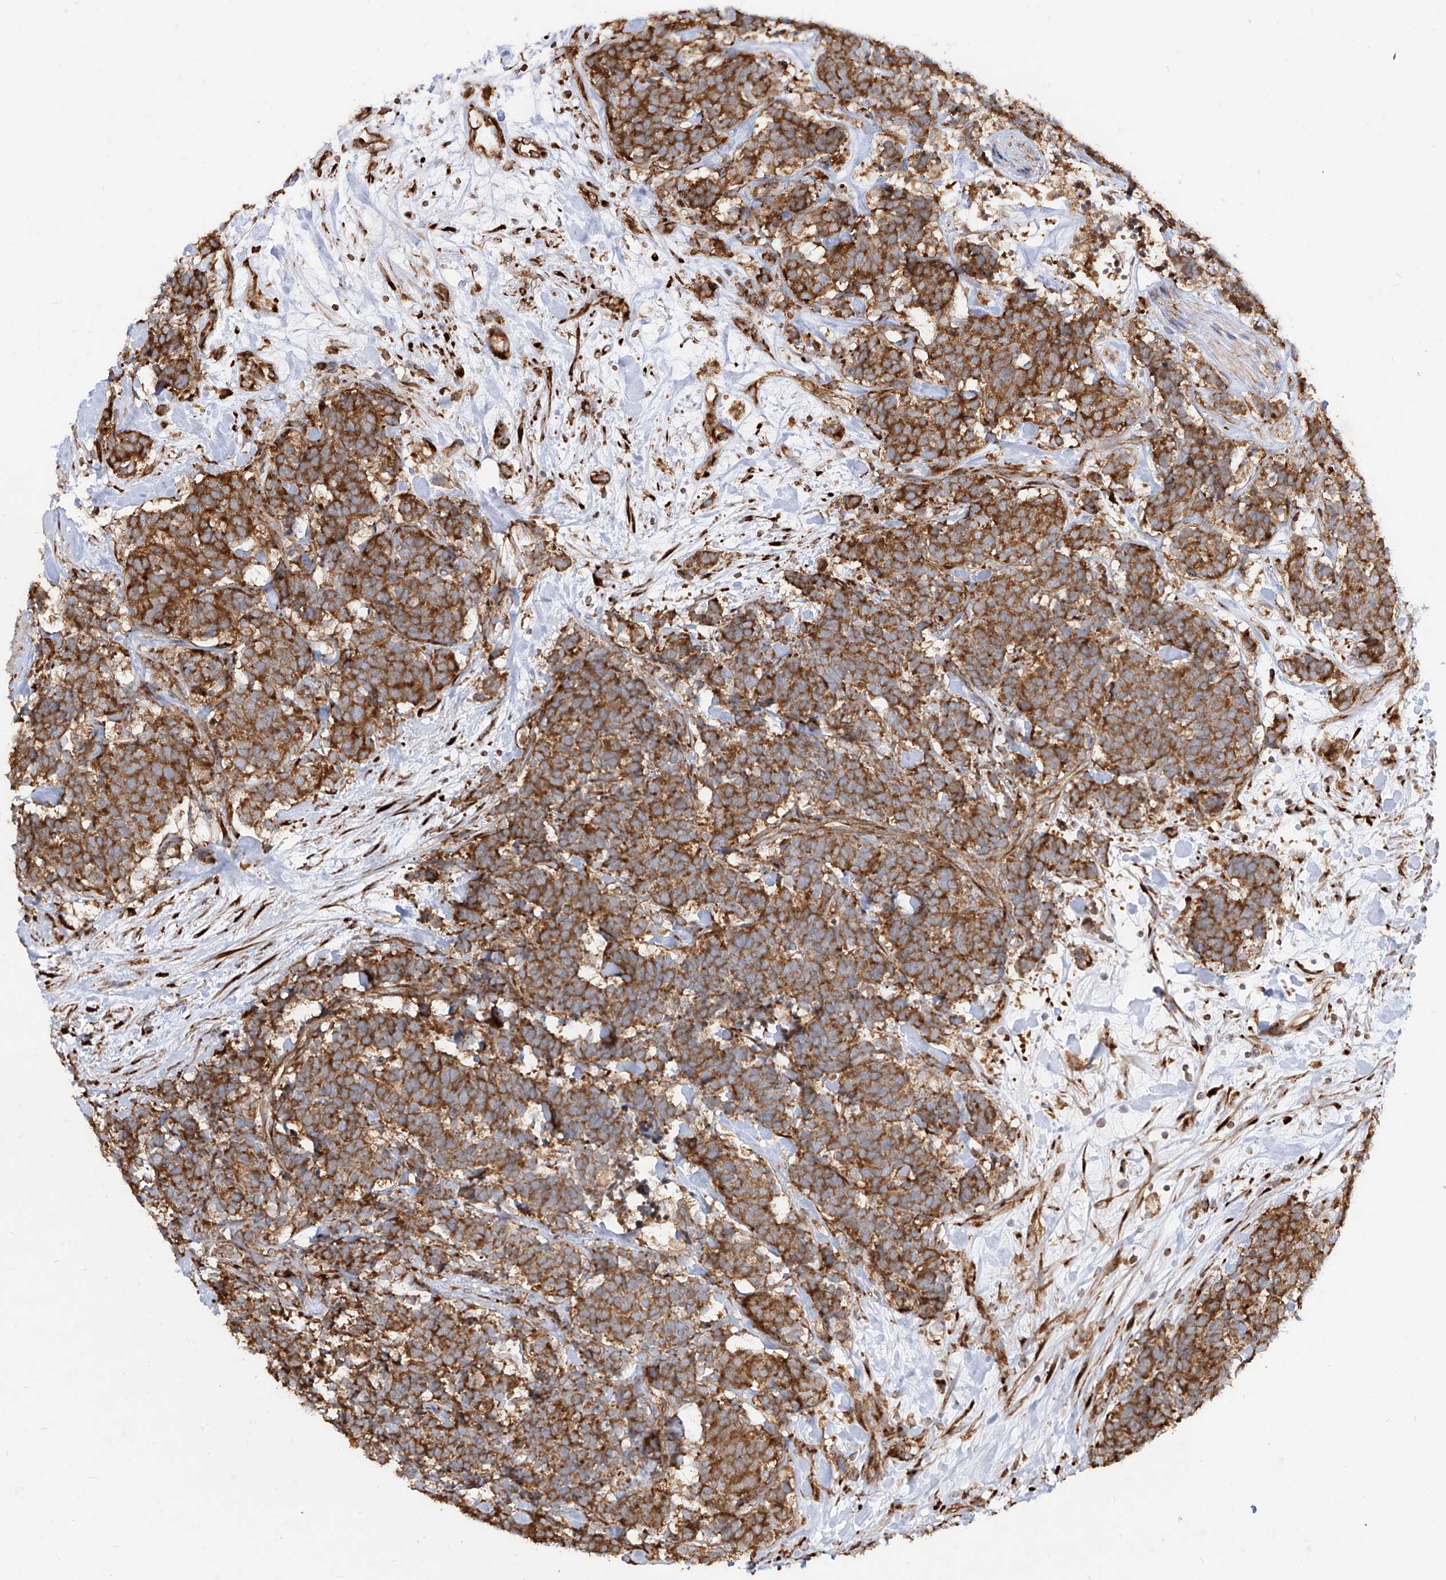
{"staining": {"intensity": "strong", "quantity": ">75%", "location": "cytoplasmic/membranous"}, "tissue": "carcinoid", "cell_type": "Tumor cells", "image_type": "cancer", "snomed": [{"axis": "morphology", "description": "Carcinoma, NOS"}, {"axis": "morphology", "description": "Carcinoid, malignant, NOS"}, {"axis": "topography", "description": "Urinary bladder"}], "caption": "A high amount of strong cytoplasmic/membranous expression is seen in about >75% of tumor cells in carcinoid (malignant) tissue. The staining was performed using DAB (3,3'-diaminobenzidine) to visualize the protein expression in brown, while the nuclei were stained in blue with hematoxylin (Magnification: 20x).", "gene": "RPS25", "patient": {"sex": "male", "age": 57}}